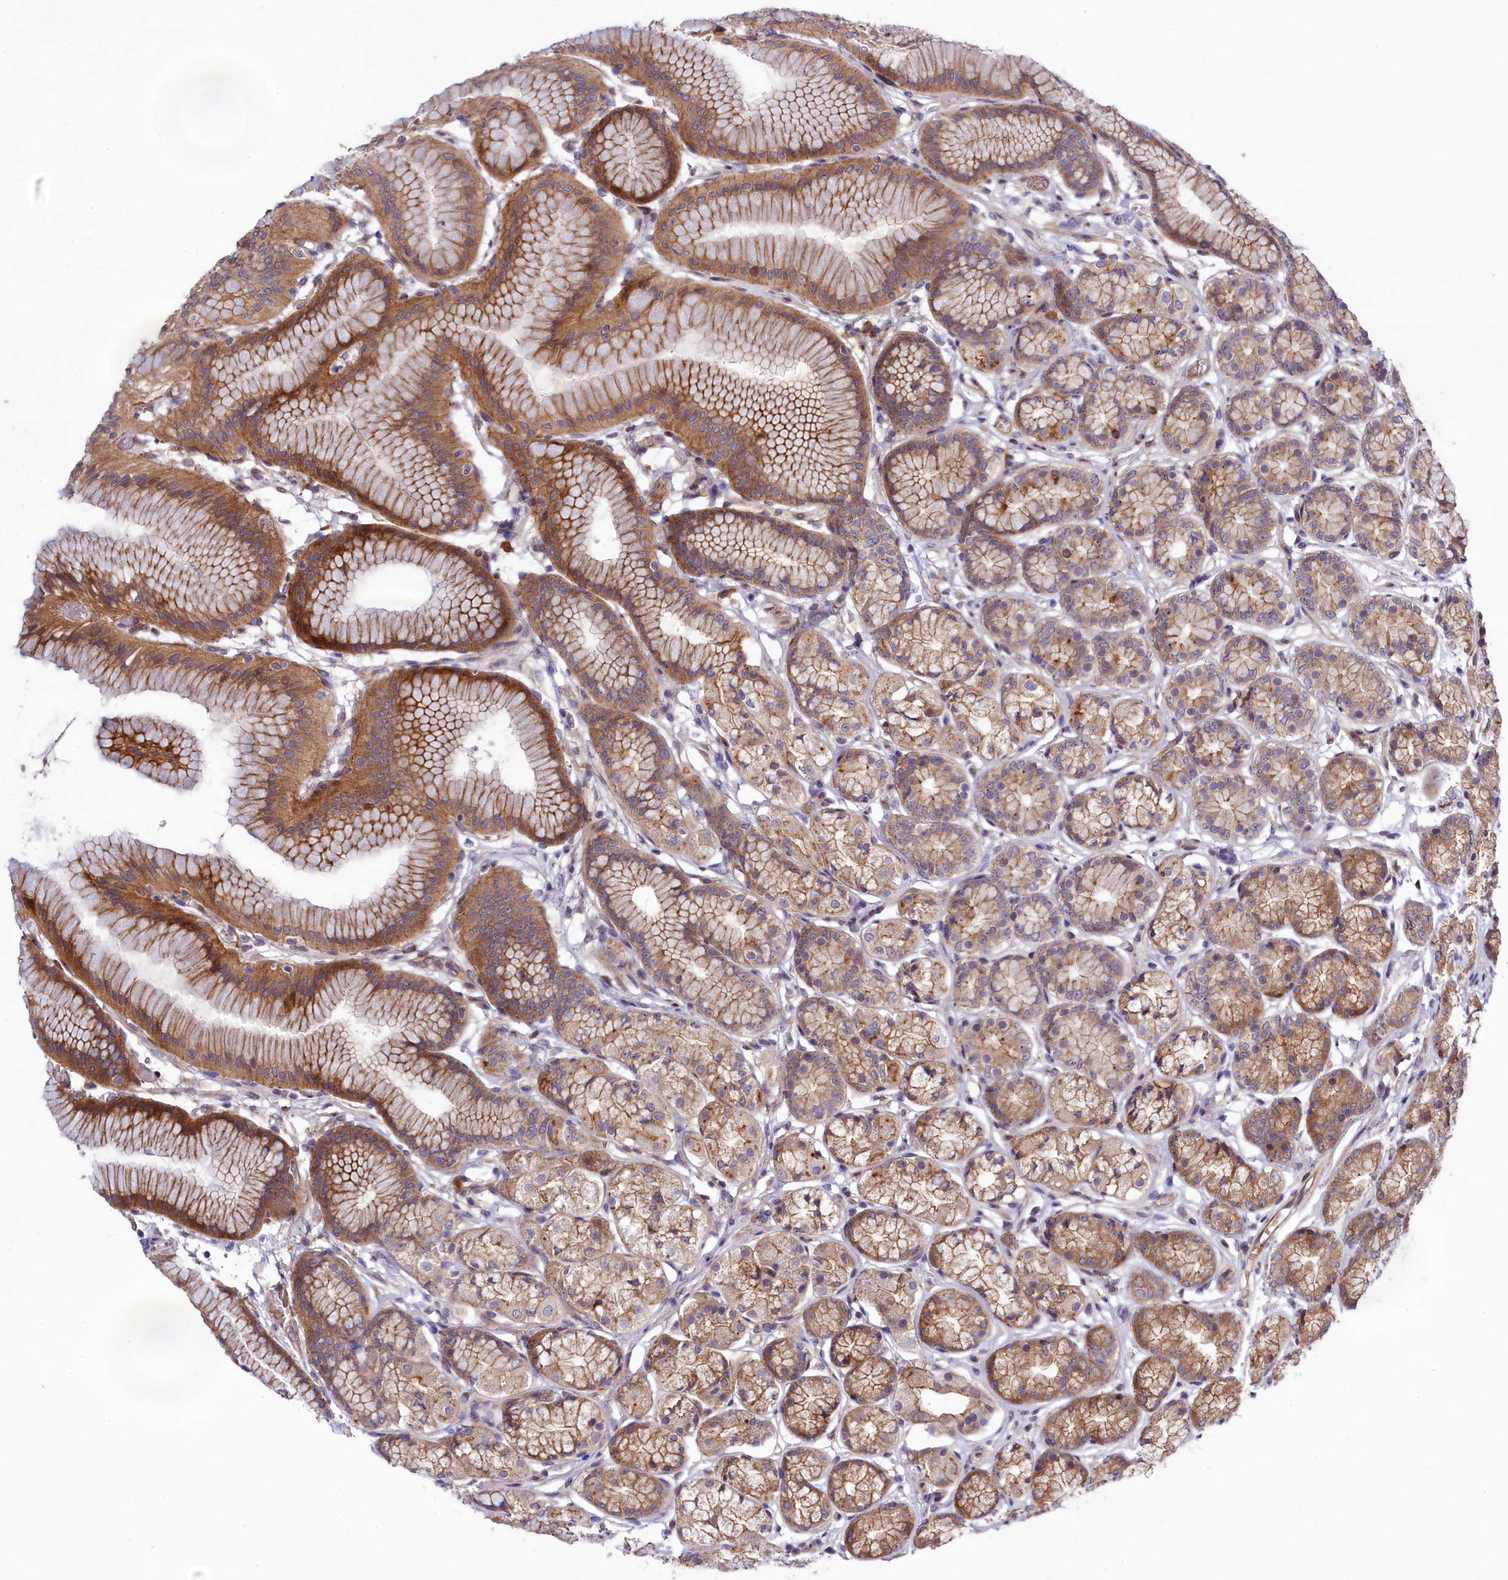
{"staining": {"intensity": "strong", "quantity": "25%-75%", "location": "cytoplasmic/membranous"}, "tissue": "stomach", "cell_type": "Glandular cells", "image_type": "normal", "snomed": [{"axis": "morphology", "description": "Normal tissue, NOS"}, {"axis": "morphology", "description": "Adenocarcinoma, NOS"}, {"axis": "morphology", "description": "Adenocarcinoma, High grade"}, {"axis": "topography", "description": "Stomach, upper"}, {"axis": "topography", "description": "Stomach"}], "caption": "Unremarkable stomach exhibits strong cytoplasmic/membranous staining in about 25%-75% of glandular cells (Stains: DAB (3,3'-diaminobenzidine) in brown, nuclei in blue, Microscopy: brightfield microscopy at high magnification)..", "gene": "DDX60L", "patient": {"sex": "female", "age": 65}}